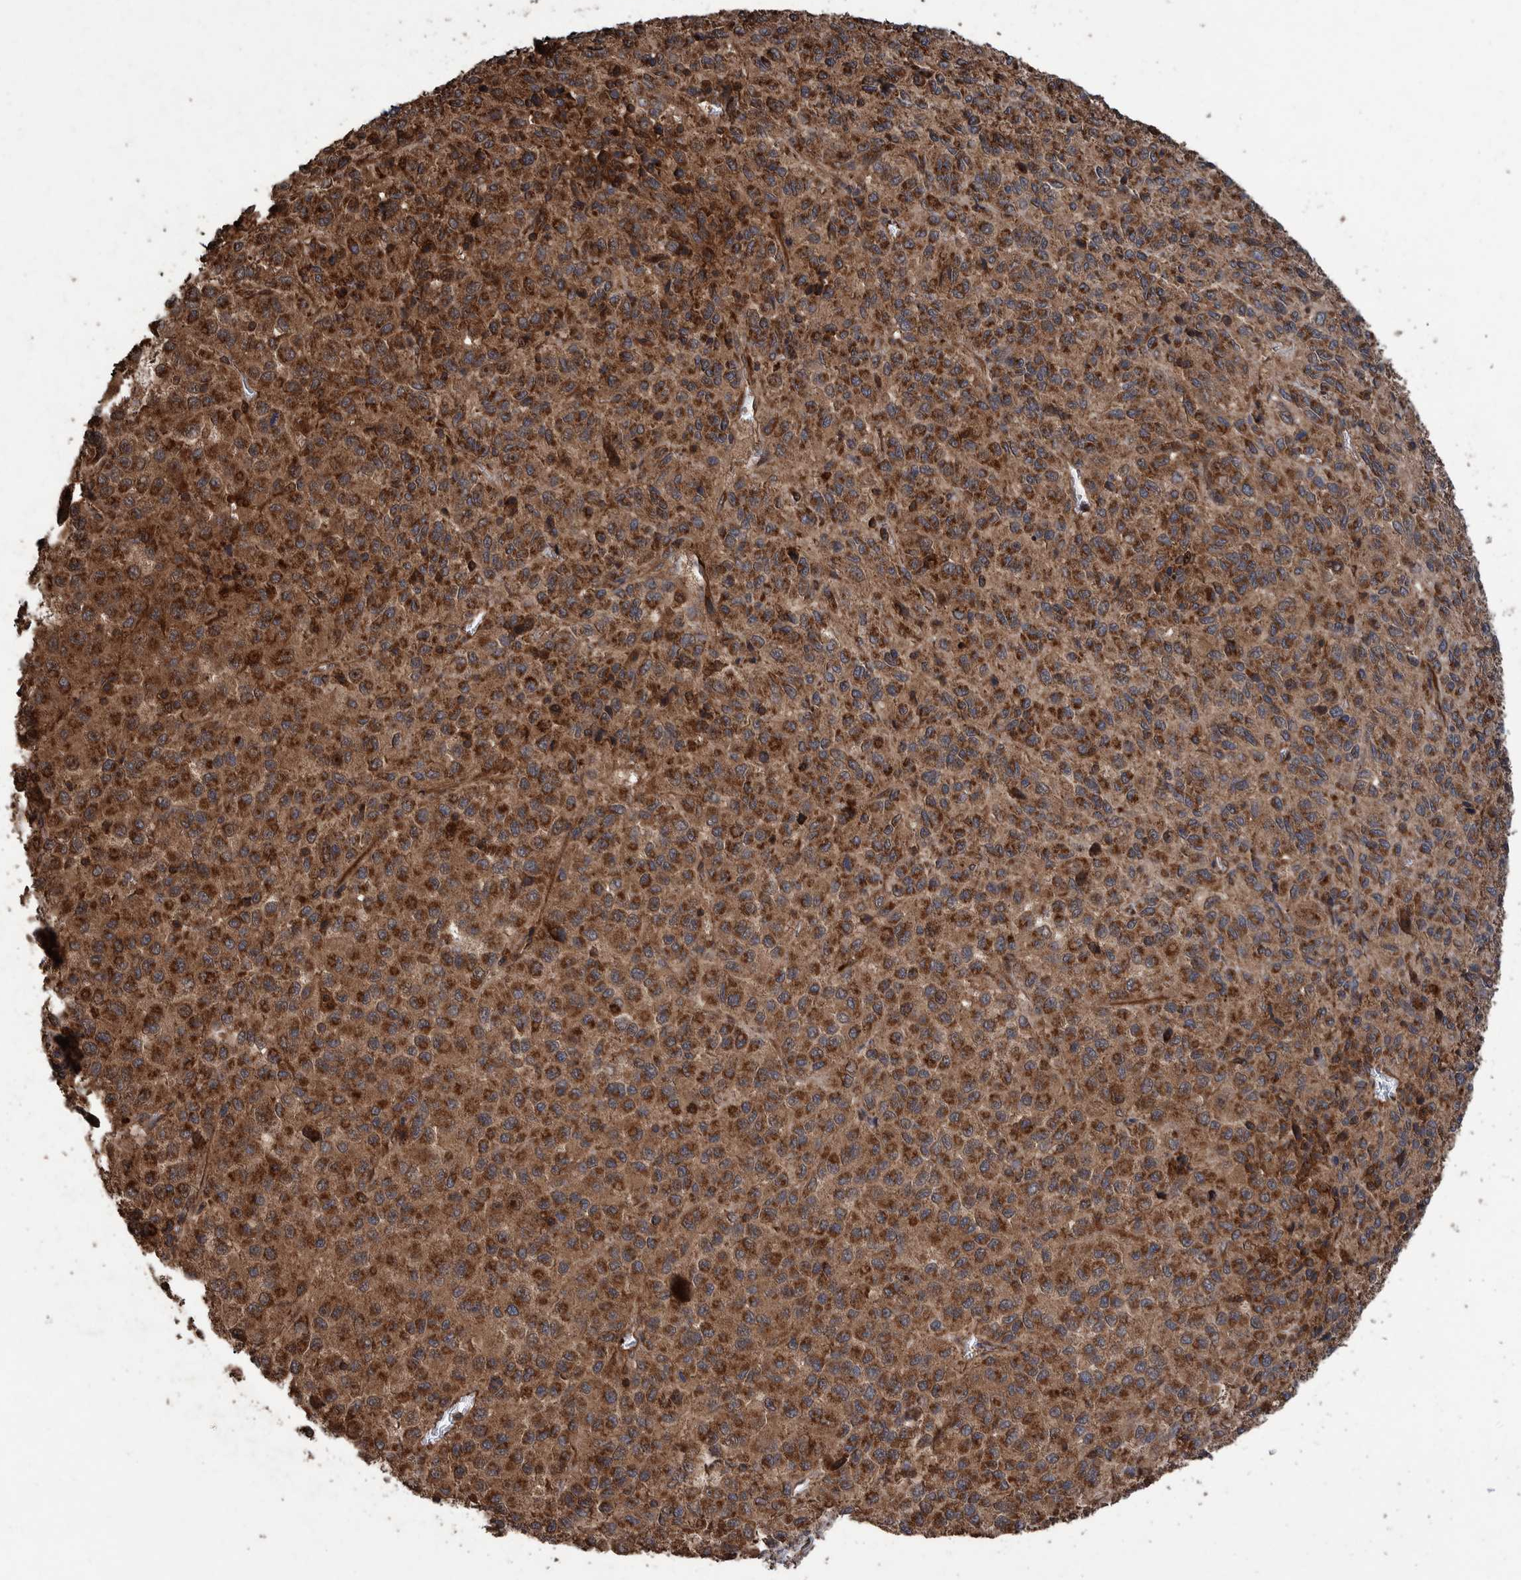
{"staining": {"intensity": "strong", "quantity": ">75%", "location": "cytoplasmic/membranous"}, "tissue": "melanoma", "cell_type": "Tumor cells", "image_type": "cancer", "snomed": [{"axis": "morphology", "description": "Malignant melanoma, Metastatic site"}, {"axis": "topography", "description": "Lung"}], "caption": "Immunohistochemistry (IHC) micrograph of malignant melanoma (metastatic site) stained for a protein (brown), which shows high levels of strong cytoplasmic/membranous staining in approximately >75% of tumor cells.", "gene": "TRIM16", "patient": {"sex": "male", "age": 64}}